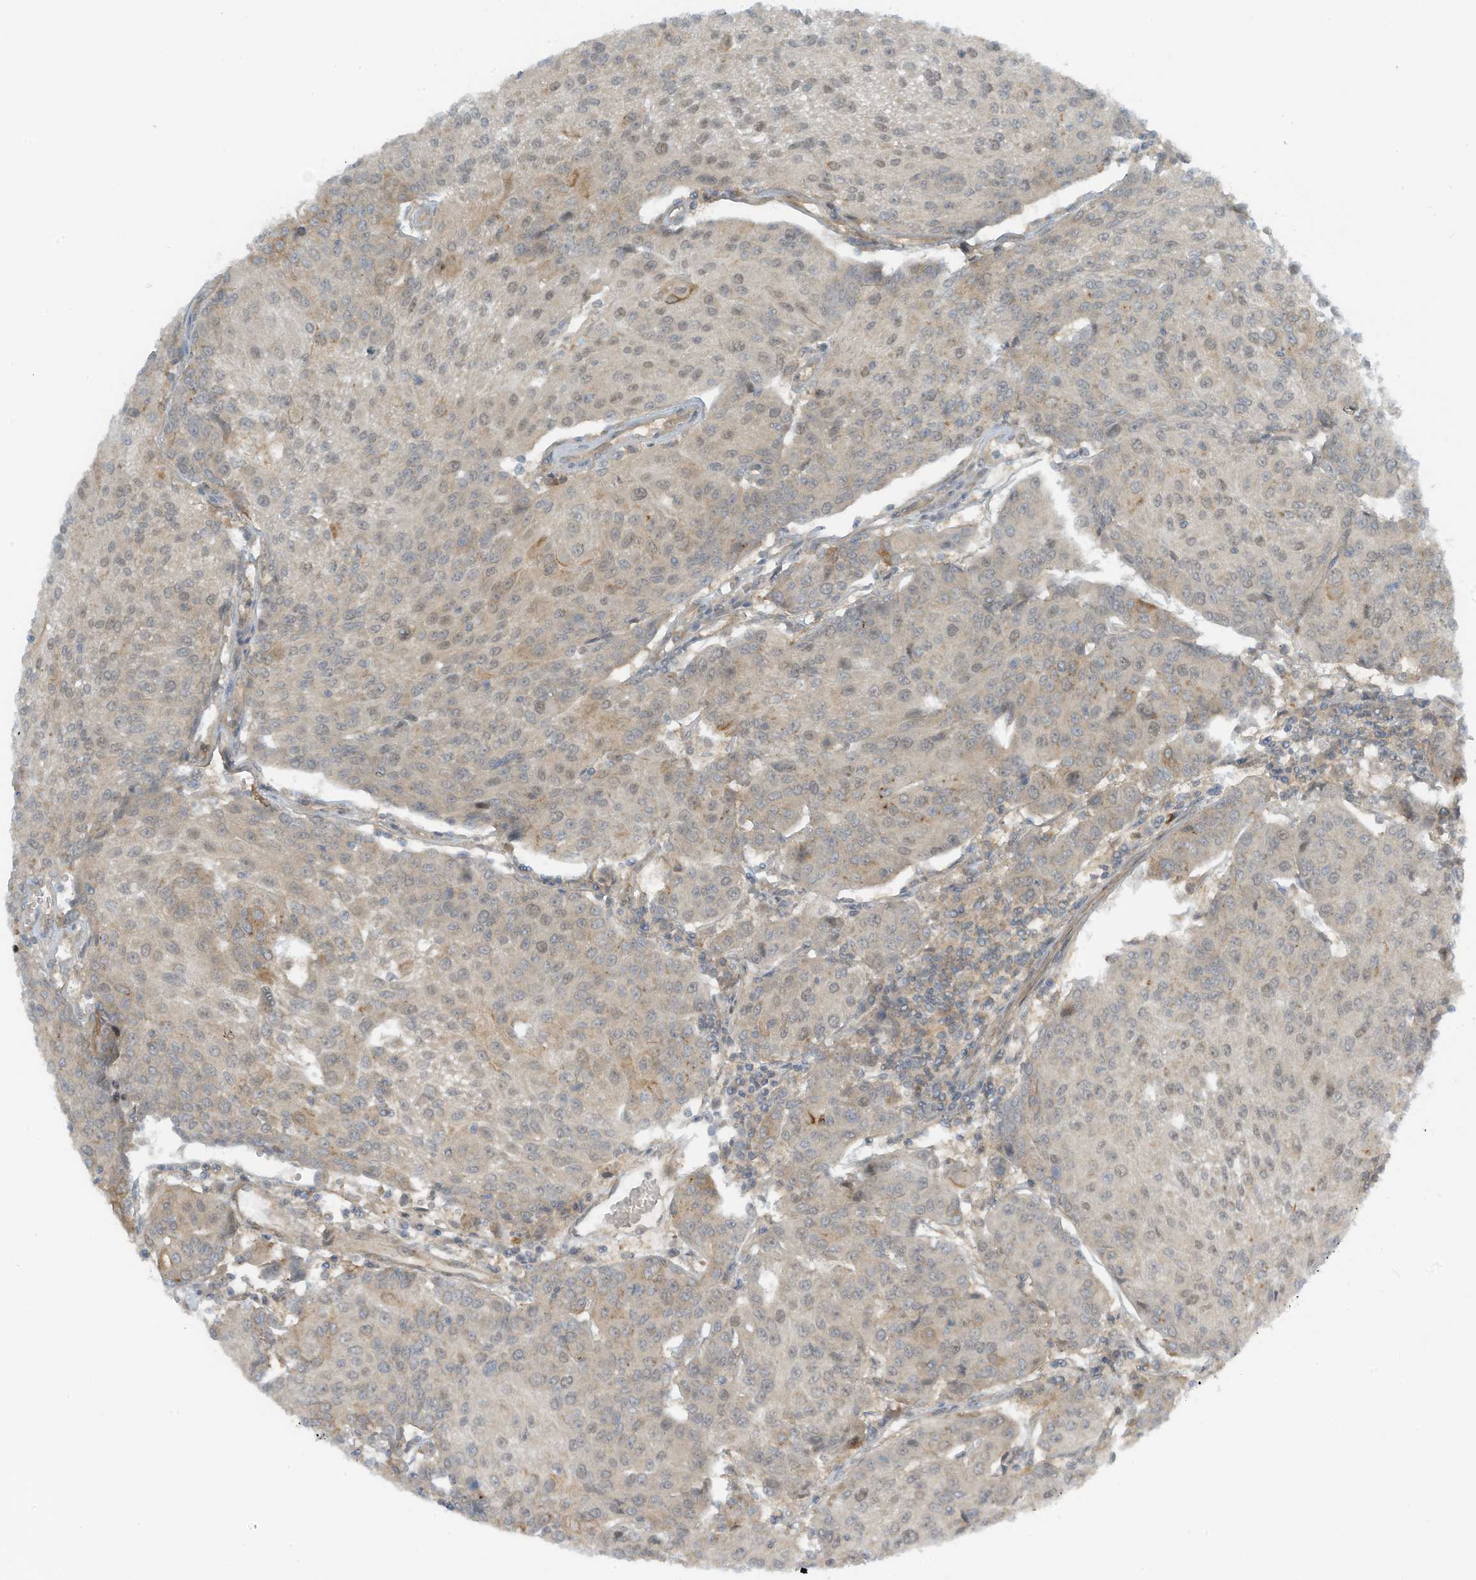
{"staining": {"intensity": "weak", "quantity": "<25%", "location": "cytoplasmic/membranous"}, "tissue": "urothelial cancer", "cell_type": "Tumor cells", "image_type": "cancer", "snomed": [{"axis": "morphology", "description": "Urothelial carcinoma, High grade"}, {"axis": "topography", "description": "Urinary bladder"}], "caption": "High power microscopy micrograph of an immunohistochemistry histopathology image of urothelial cancer, revealing no significant expression in tumor cells.", "gene": "FSD1L", "patient": {"sex": "female", "age": 85}}